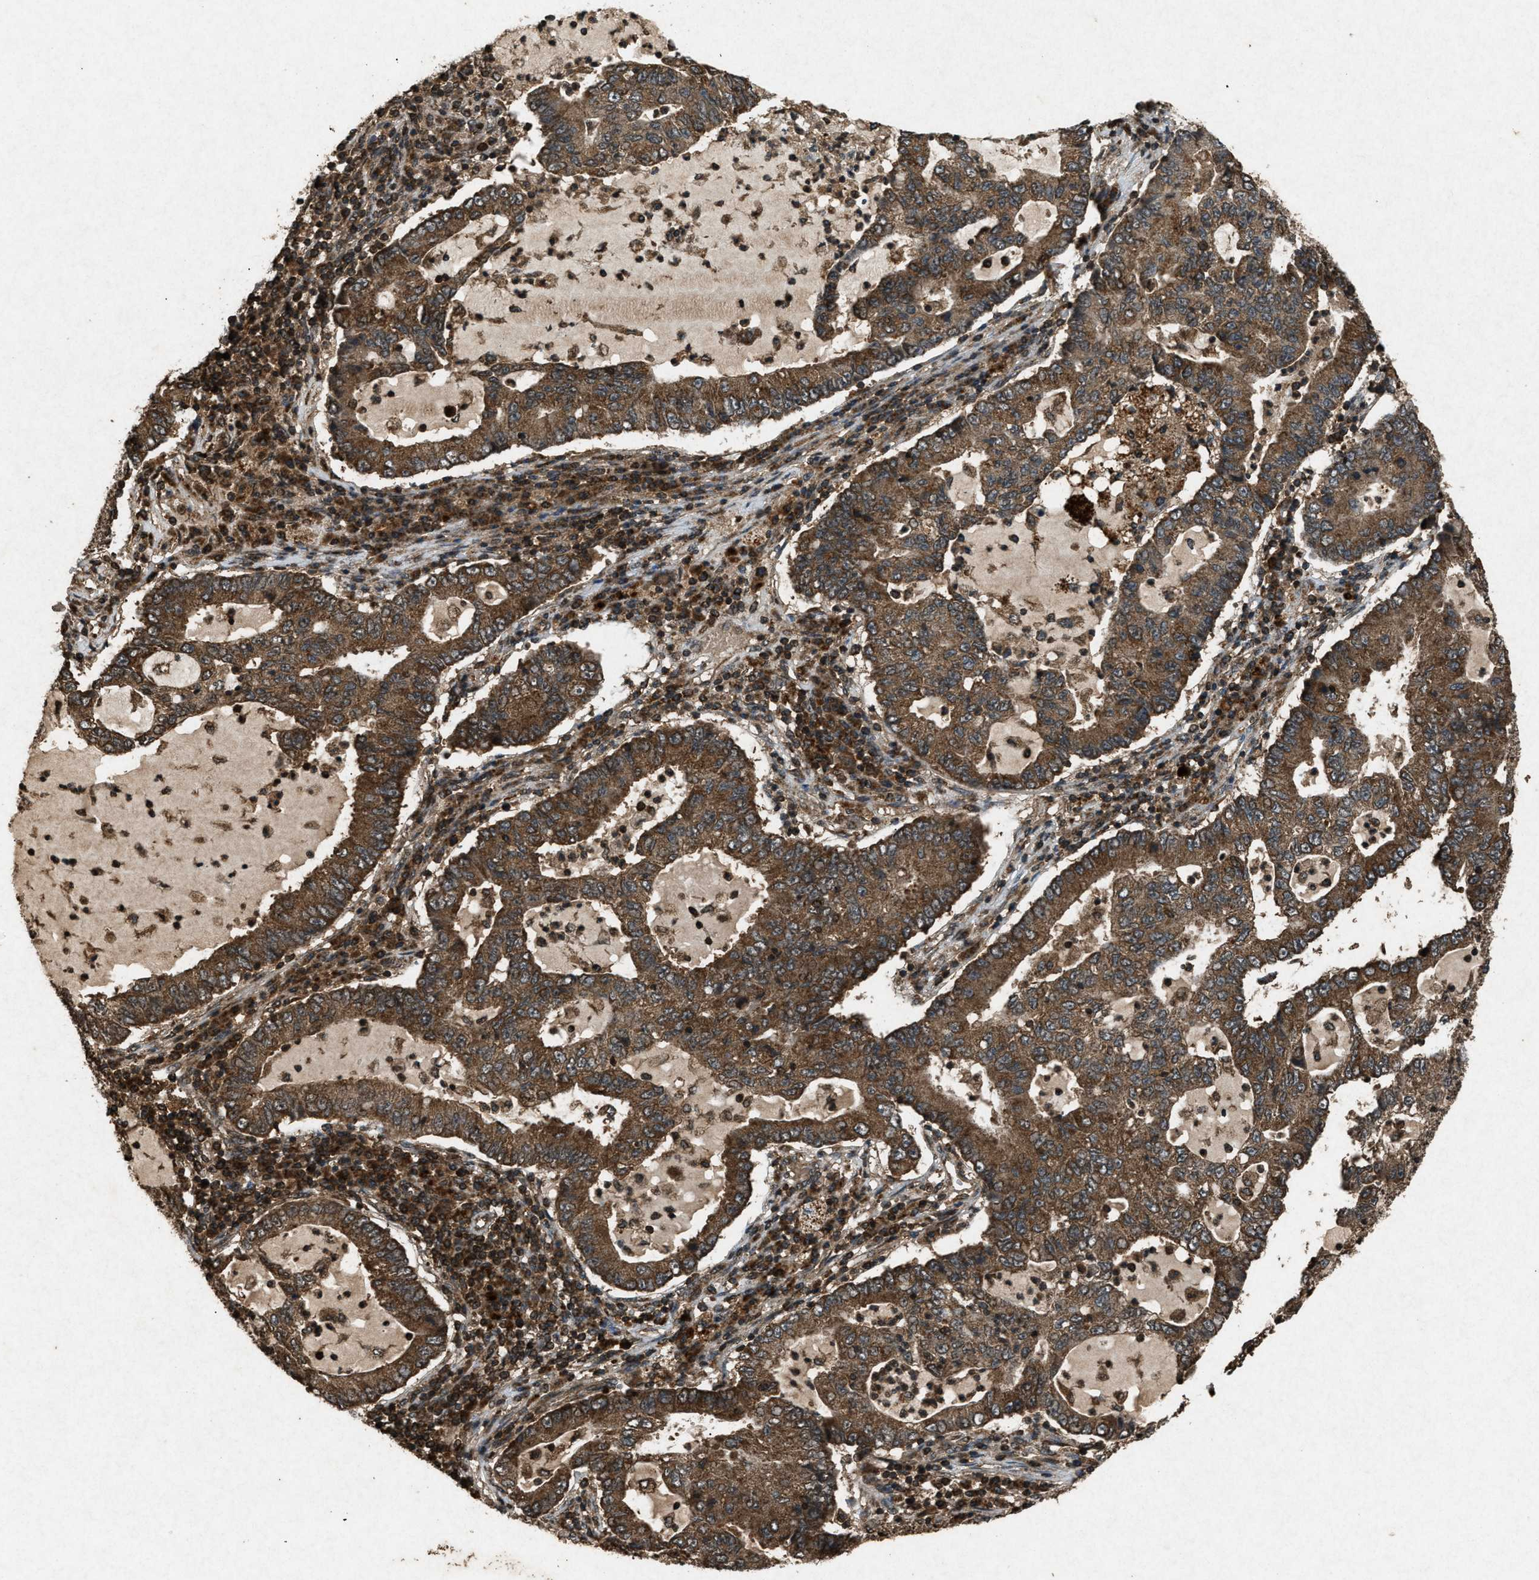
{"staining": {"intensity": "strong", "quantity": ">75%", "location": "cytoplasmic/membranous,nuclear"}, "tissue": "lung cancer", "cell_type": "Tumor cells", "image_type": "cancer", "snomed": [{"axis": "morphology", "description": "Adenocarcinoma, NOS"}, {"axis": "topography", "description": "Lung"}], "caption": "Adenocarcinoma (lung) tissue shows strong cytoplasmic/membranous and nuclear staining in approximately >75% of tumor cells", "gene": "OAS1", "patient": {"sex": "female", "age": 51}}